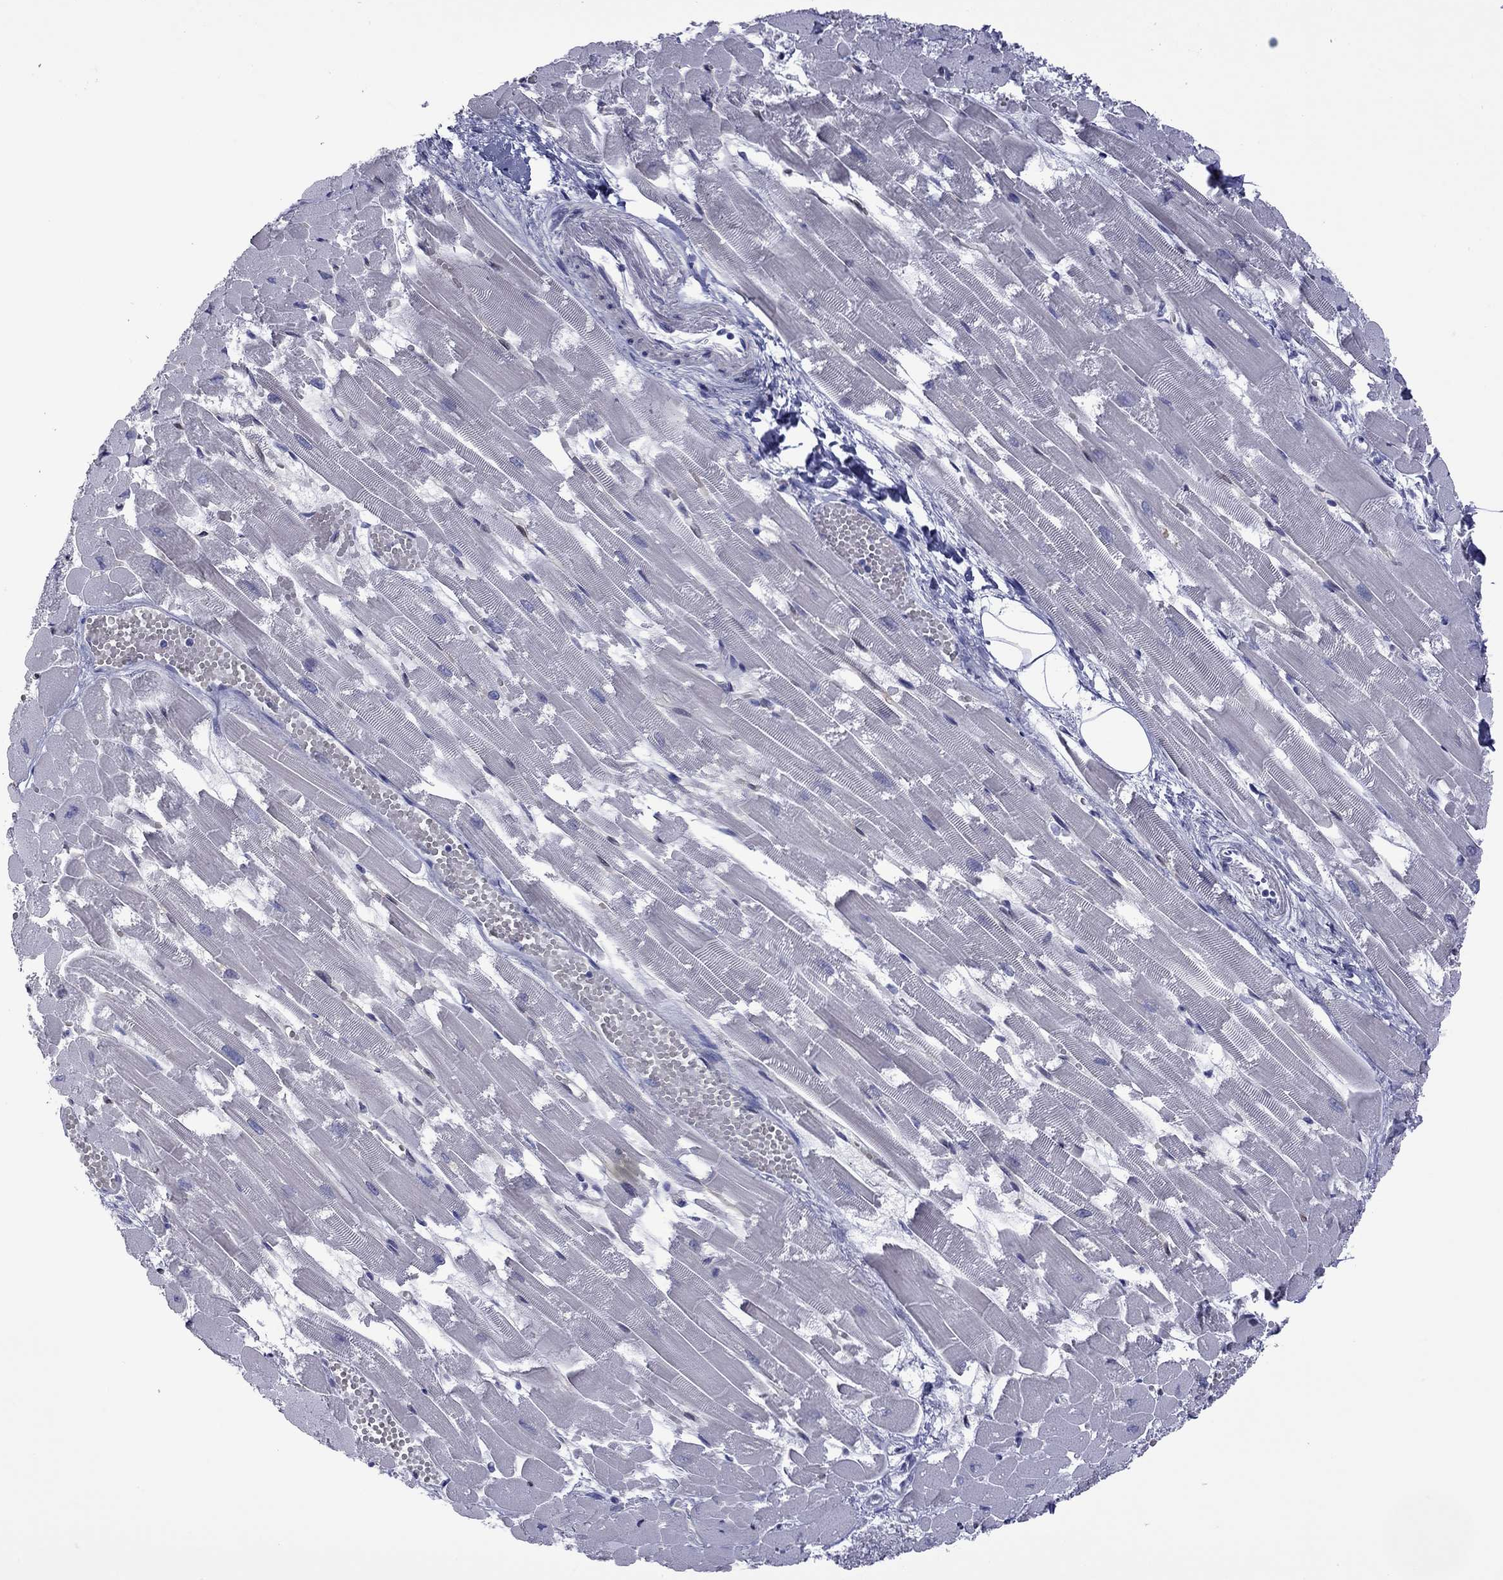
{"staining": {"intensity": "negative", "quantity": "none", "location": "none"}, "tissue": "heart muscle", "cell_type": "Cardiomyocytes", "image_type": "normal", "snomed": [{"axis": "morphology", "description": "Normal tissue, NOS"}, {"axis": "topography", "description": "Heart"}], "caption": "Immunohistochemical staining of normal heart muscle exhibits no significant expression in cardiomyocytes.", "gene": "CTNNBIP1", "patient": {"sex": "female", "age": 52}}